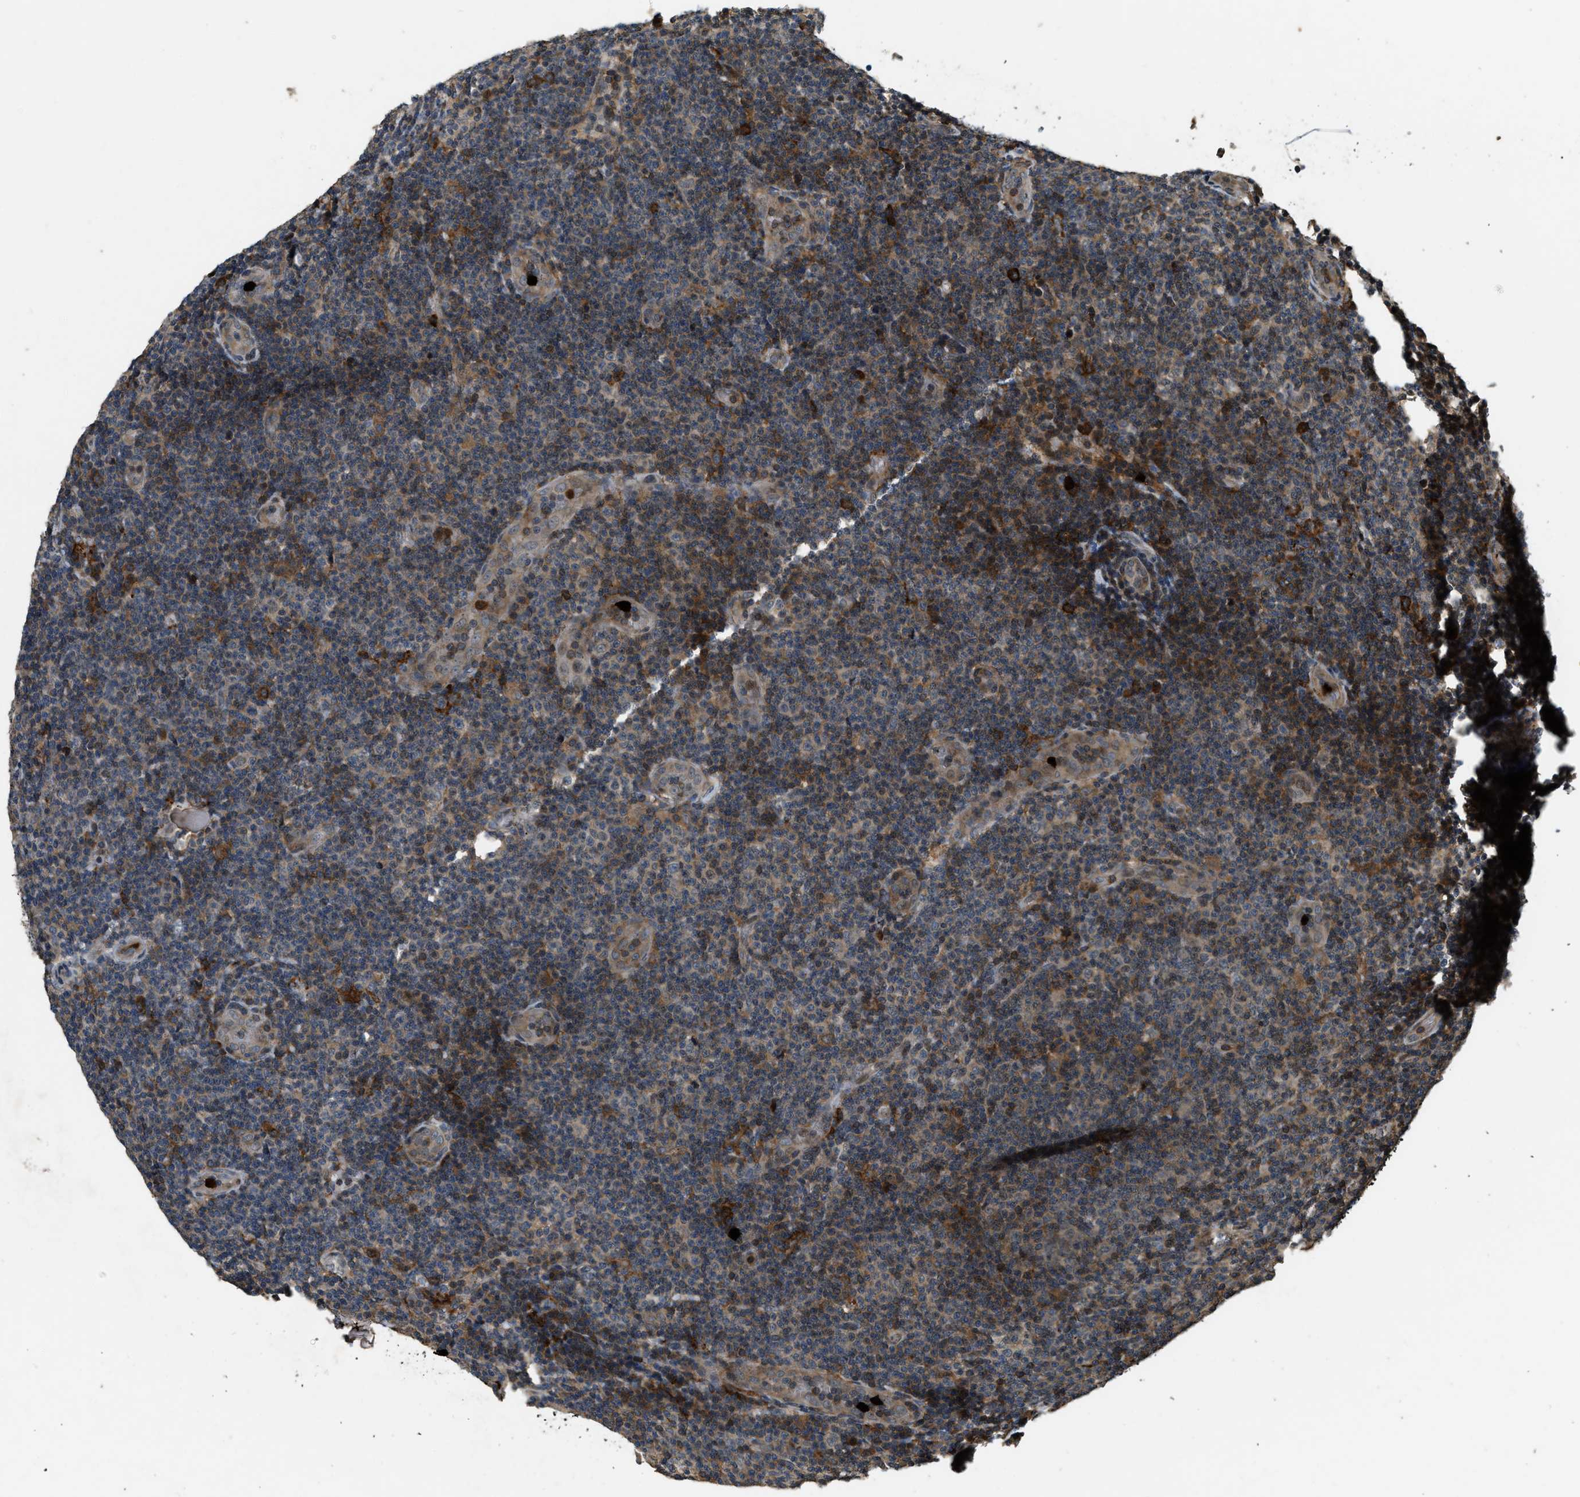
{"staining": {"intensity": "weak", "quantity": "25%-75%", "location": "cytoplasmic/membranous"}, "tissue": "lymphoma", "cell_type": "Tumor cells", "image_type": "cancer", "snomed": [{"axis": "morphology", "description": "Malignant lymphoma, non-Hodgkin's type, Low grade"}, {"axis": "topography", "description": "Lymph node"}], "caption": "Low-grade malignant lymphoma, non-Hodgkin's type tissue shows weak cytoplasmic/membranous positivity in approximately 25%-75% of tumor cells", "gene": "RNF141", "patient": {"sex": "male", "age": 83}}